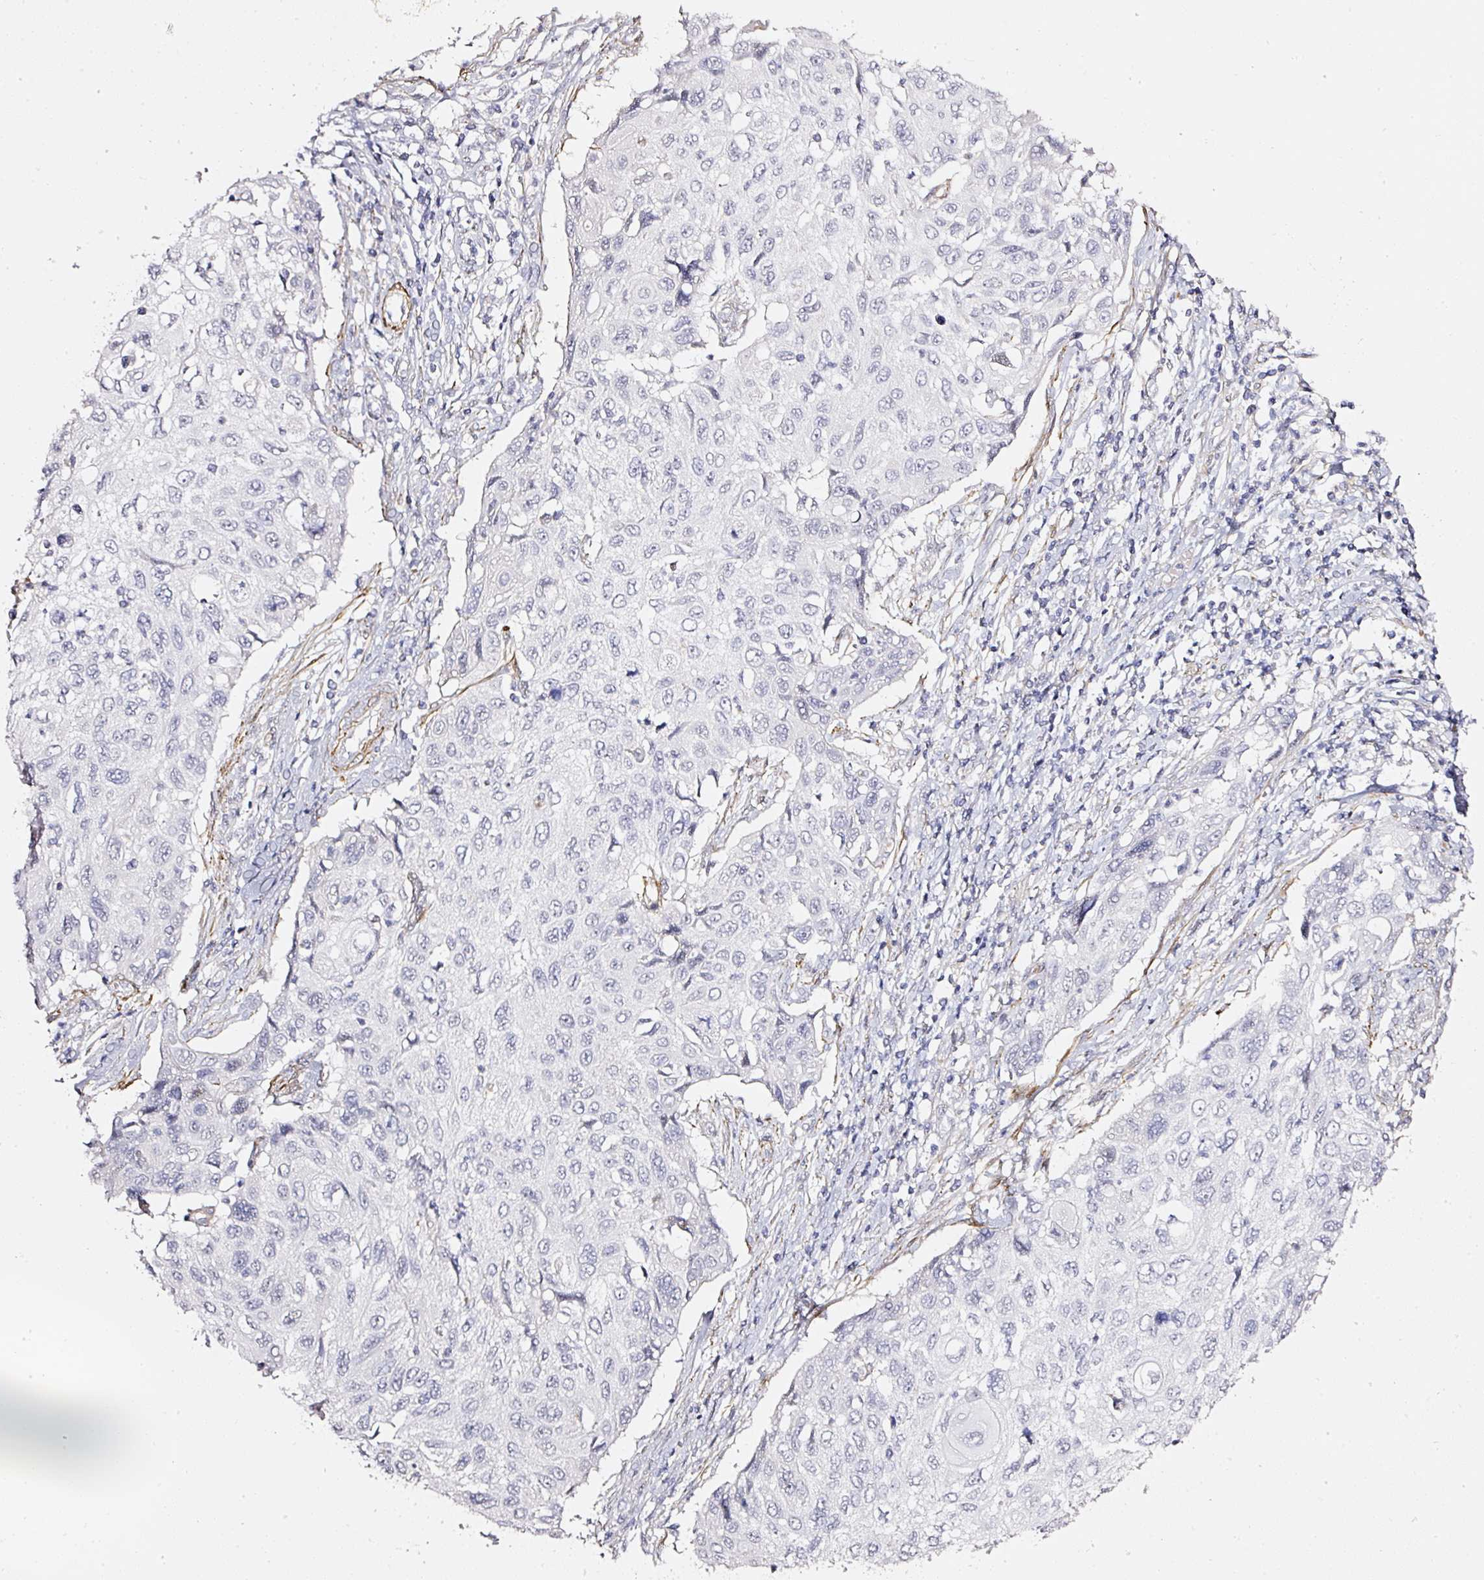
{"staining": {"intensity": "negative", "quantity": "none", "location": "none"}, "tissue": "cervical cancer", "cell_type": "Tumor cells", "image_type": "cancer", "snomed": [{"axis": "morphology", "description": "Squamous cell carcinoma, NOS"}, {"axis": "topography", "description": "Cervix"}], "caption": "Immunohistochemistry (IHC) image of human squamous cell carcinoma (cervical) stained for a protein (brown), which demonstrates no expression in tumor cells.", "gene": "TOGARAM1", "patient": {"sex": "female", "age": 70}}